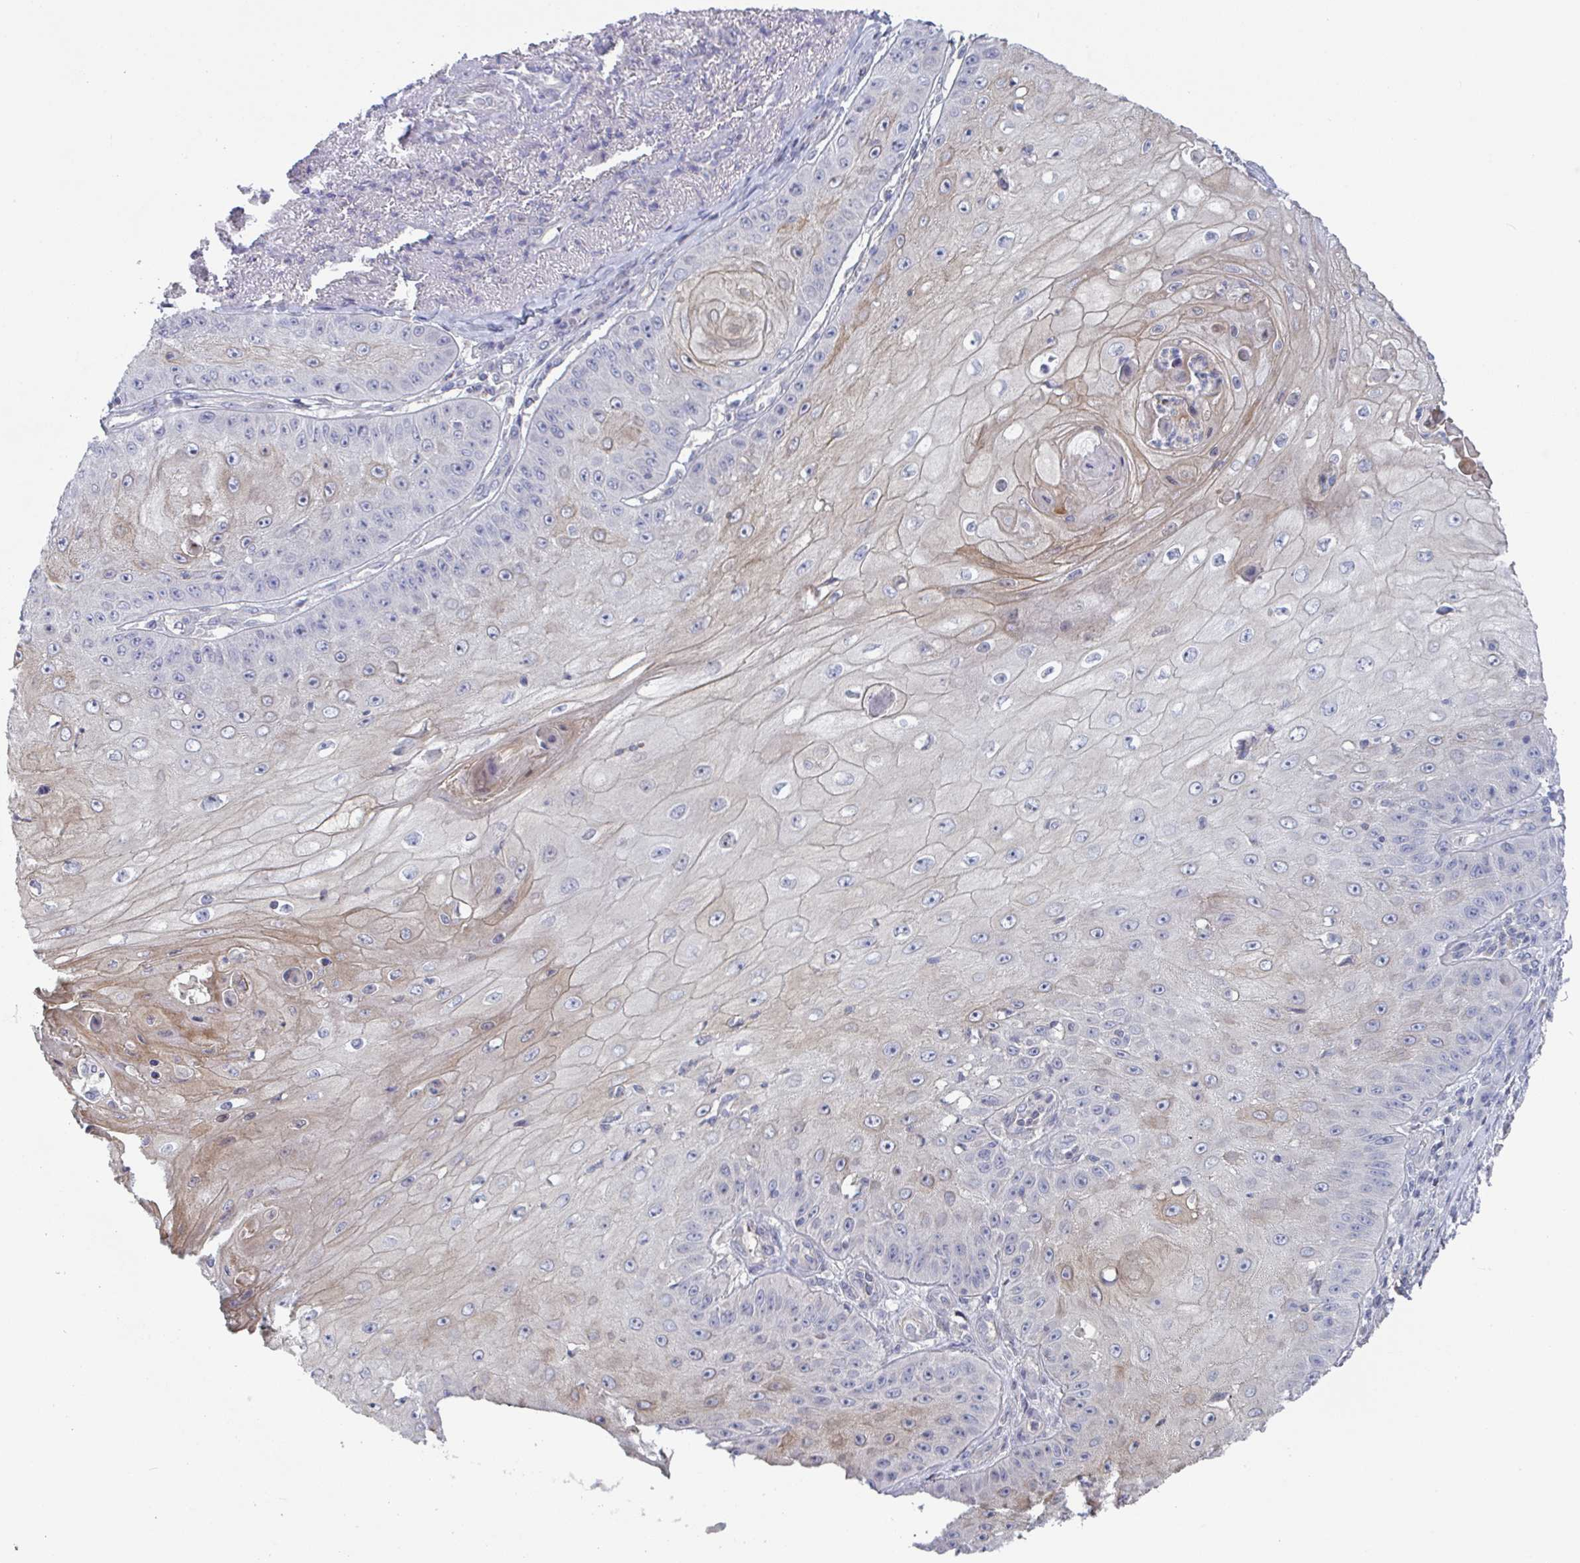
{"staining": {"intensity": "weak", "quantity": "<25%", "location": "cytoplasmic/membranous"}, "tissue": "skin cancer", "cell_type": "Tumor cells", "image_type": "cancer", "snomed": [{"axis": "morphology", "description": "Squamous cell carcinoma, NOS"}, {"axis": "topography", "description": "Skin"}], "caption": "A high-resolution image shows immunohistochemistry staining of skin cancer (squamous cell carcinoma), which demonstrates no significant expression in tumor cells.", "gene": "STK26", "patient": {"sex": "male", "age": 70}}